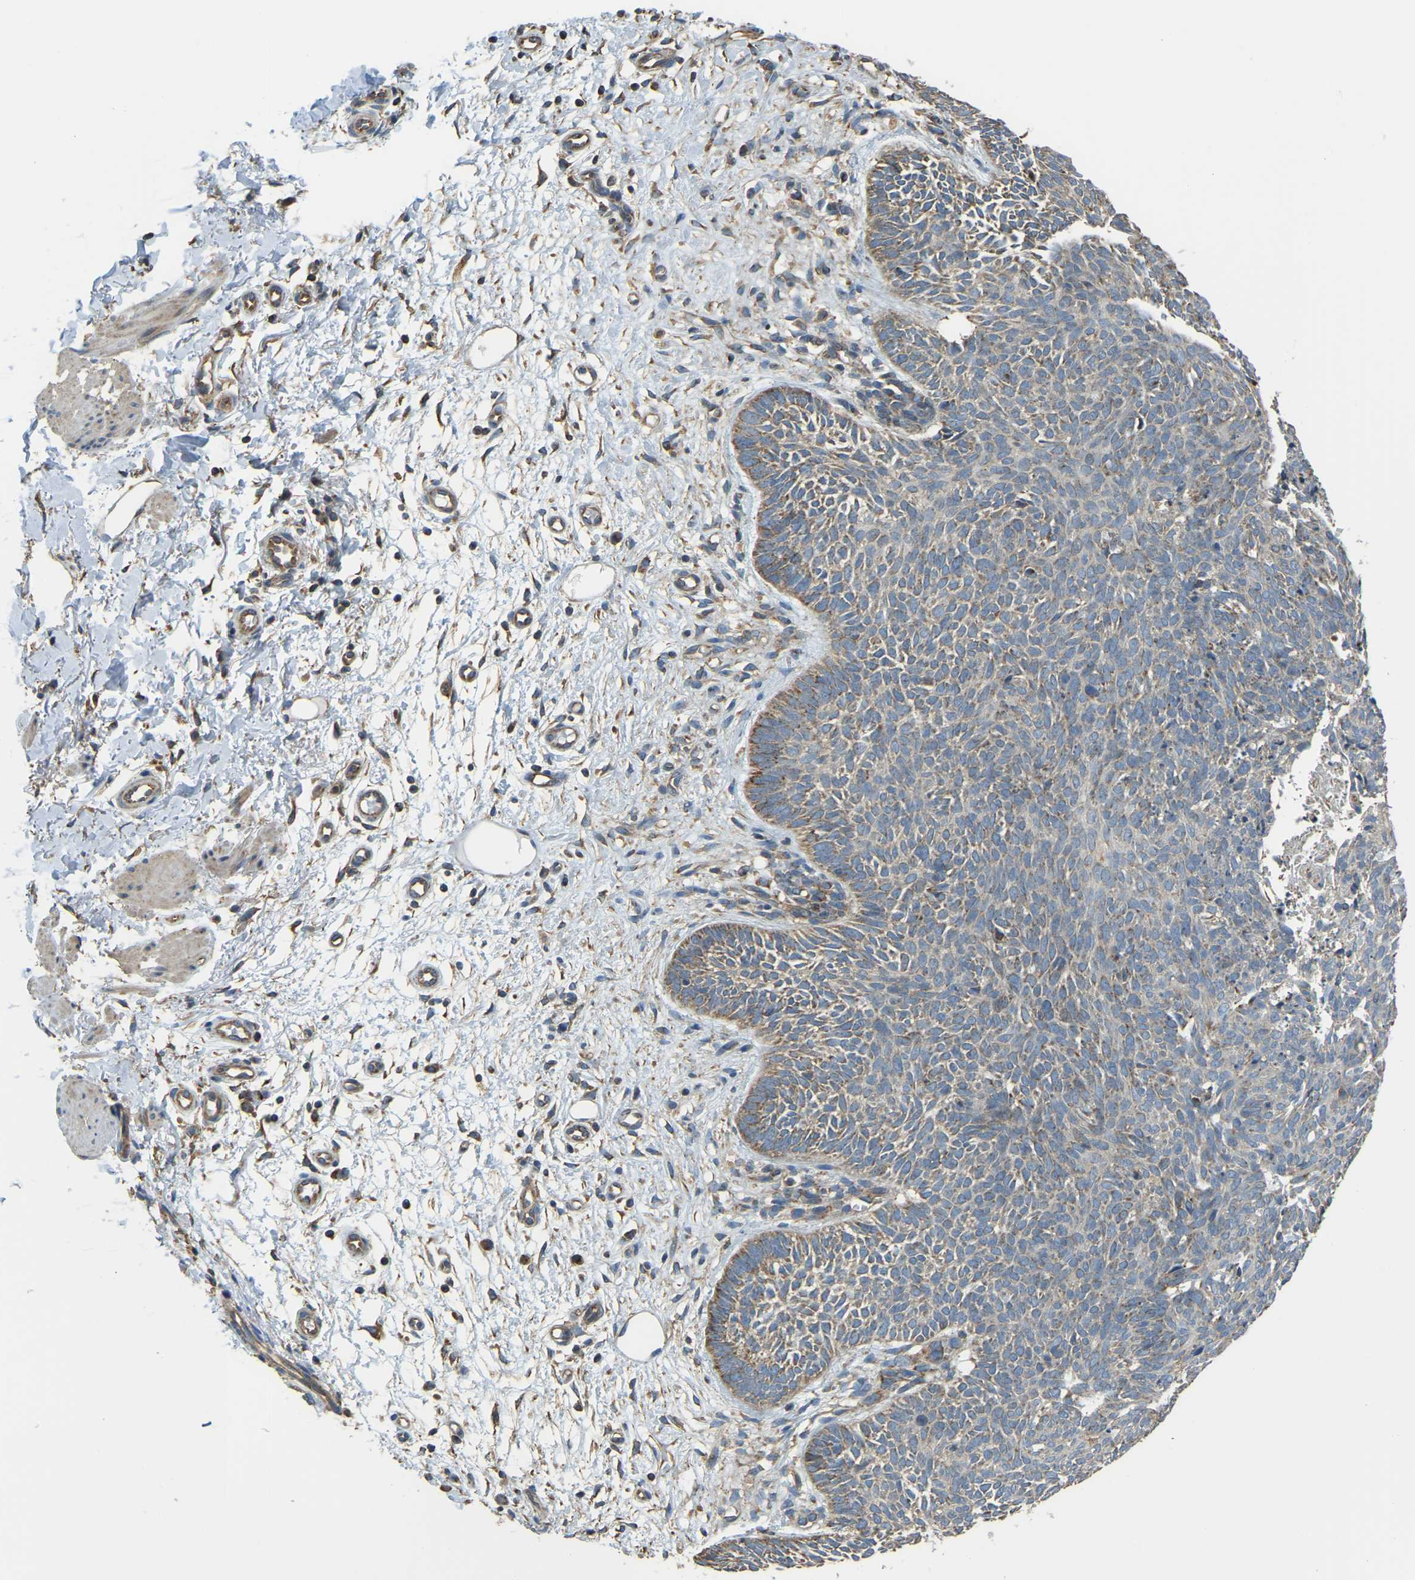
{"staining": {"intensity": "moderate", "quantity": "25%-75%", "location": "cytoplasmic/membranous"}, "tissue": "skin cancer", "cell_type": "Tumor cells", "image_type": "cancer", "snomed": [{"axis": "morphology", "description": "Basal cell carcinoma"}, {"axis": "topography", "description": "Skin"}], "caption": "Skin cancer (basal cell carcinoma) stained with IHC displays moderate cytoplasmic/membranous positivity in about 25%-75% of tumor cells. Immunohistochemistry stains the protein in brown and the nuclei are stained blue.", "gene": "PSMD7", "patient": {"sex": "male", "age": 60}}